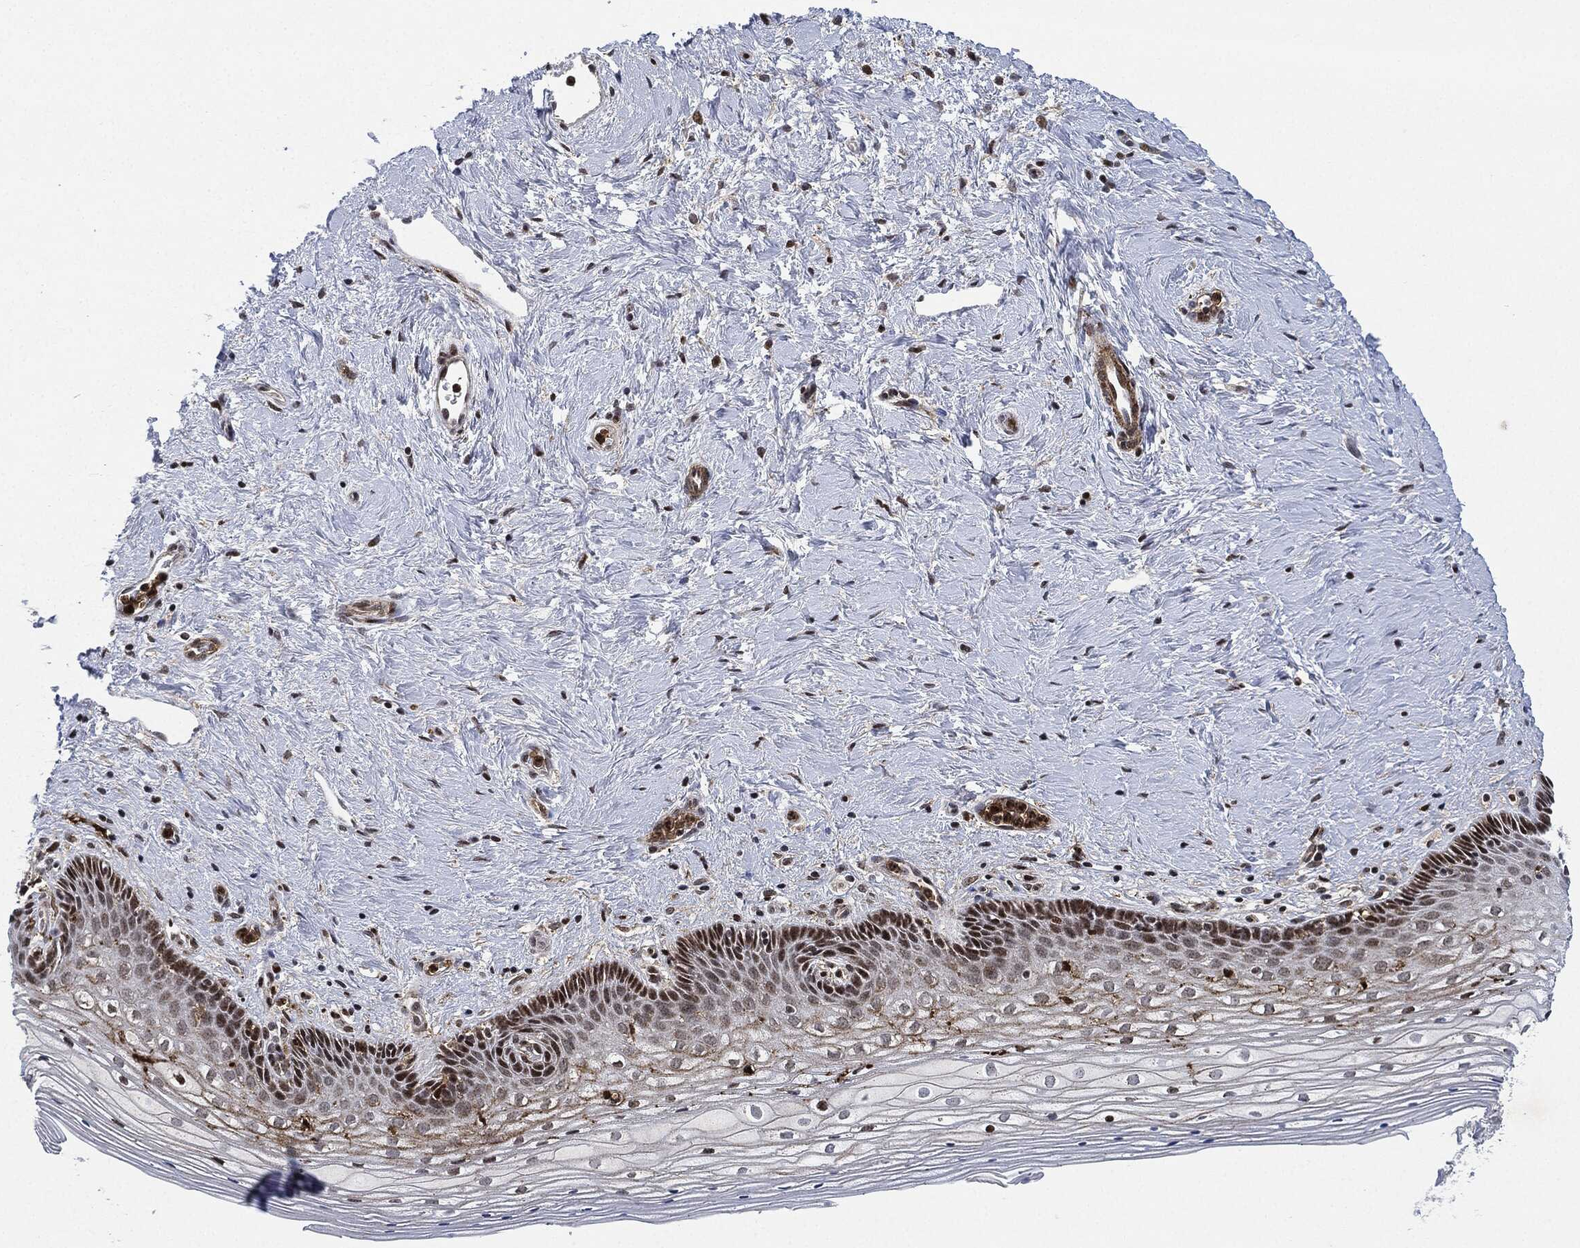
{"staining": {"intensity": "moderate", "quantity": "<25%", "location": "cytoplasmic/membranous,nuclear"}, "tissue": "vagina", "cell_type": "Squamous epithelial cells", "image_type": "normal", "snomed": [{"axis": "morphology", "description": "Normal tissue, NOS"}, {"axis": "topography", "description": "Vagina"}], "caption": "A histopathology image of human vagina stained for a protein demonstrates moderate cytoplasmic/membranous,nuclear brown staining in squamous epithelial cells.", "gene": "NANOS3", "patient": {"sex": "female", "age": 45}}